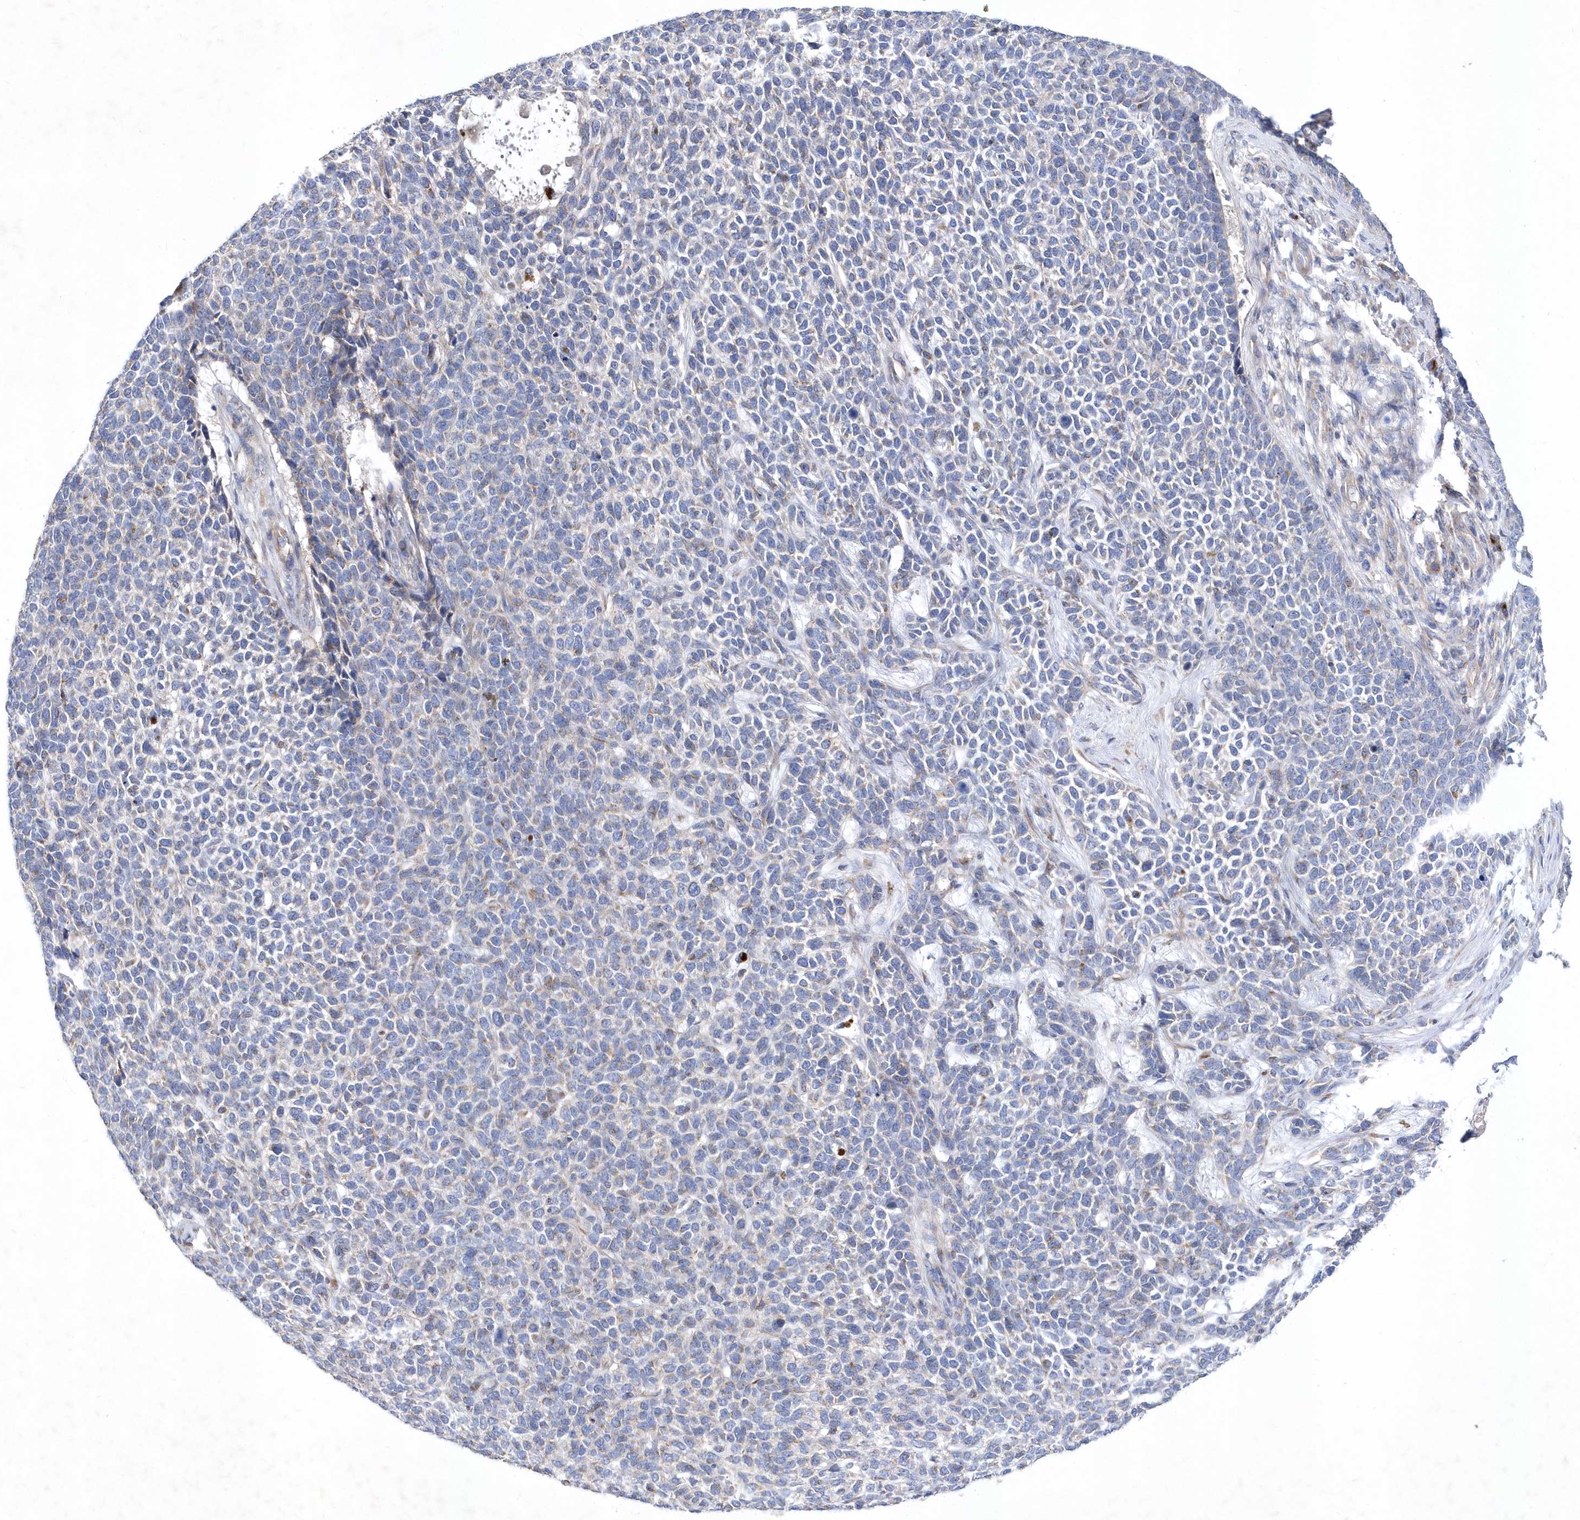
{"staining": {"intensity": "negative", "quantity": "none", "location": "none"}, "tissue": "skin cancer", "cell_type": "Tumor cells", "image_type": "cancer", "snomed": [{"axis": "morphology", "description": "Basal cell carcinoma"}, {"axis": "topography", "description": "Skin"}], "caption": "A histopathology image of skin basal cell carcinoma stained for a protein exhibits no brown staining in tumor cells.", "gene": "METTL8", "patient": {"sex": "female", "age": 84}}